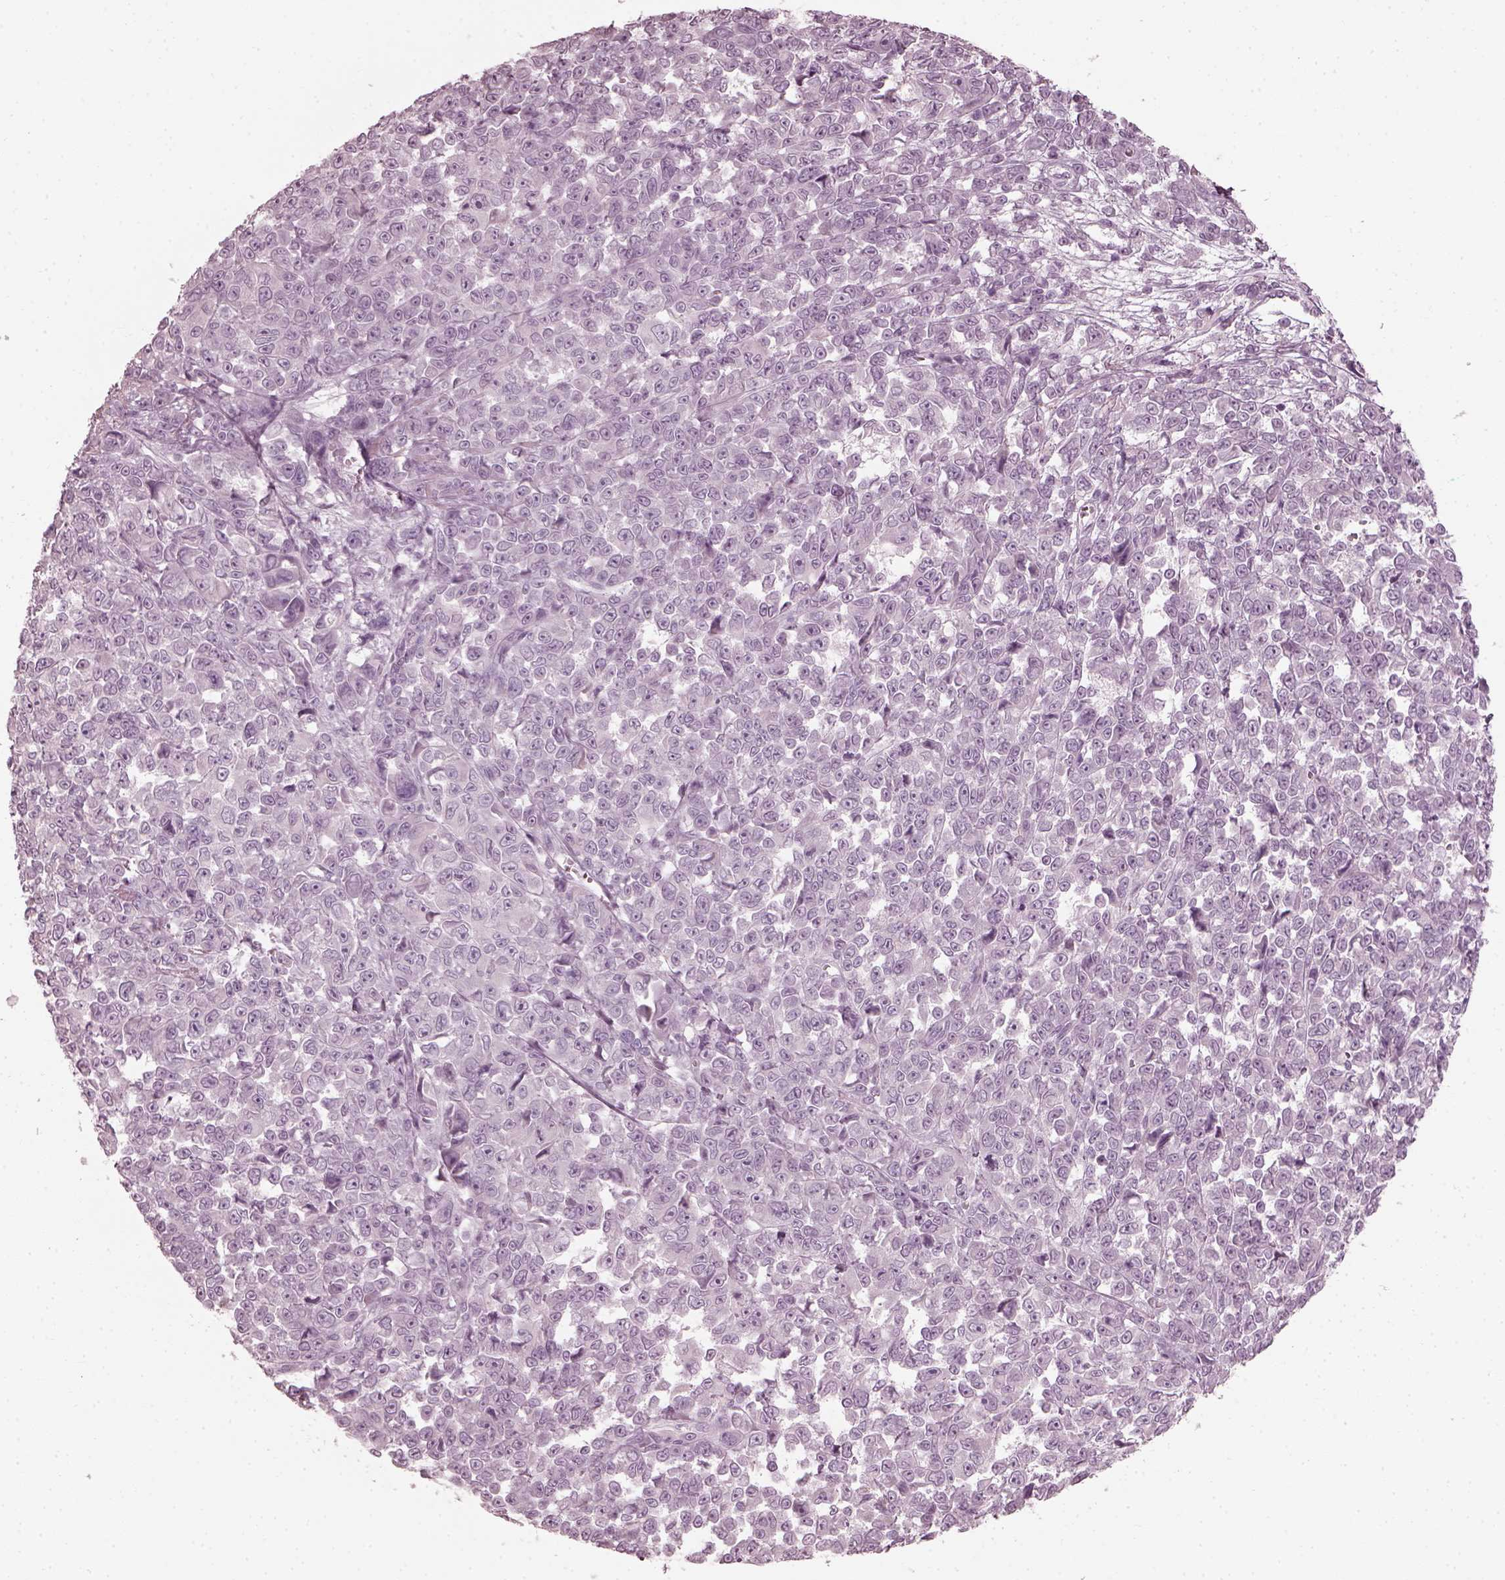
{"staining": {"intensity": "negative", "quantity": "none", "location": "none"}, "tissue": "melanoma", "cell_type": "Tumor cells", "image_type": "cancer", "snomed": [{"axis": "morphology", "description": "Malignant melanoma, NOS"}, {"axis": "topography", "description": "Skin"}], "caption": "DAB (3,3'-diaminobenzidine) immunohistochemical staining of melanoma demonstrates no significant expression in tumor cells.", "gene": "SAXO2", "patient": {"sex": "female", "age": 95}}